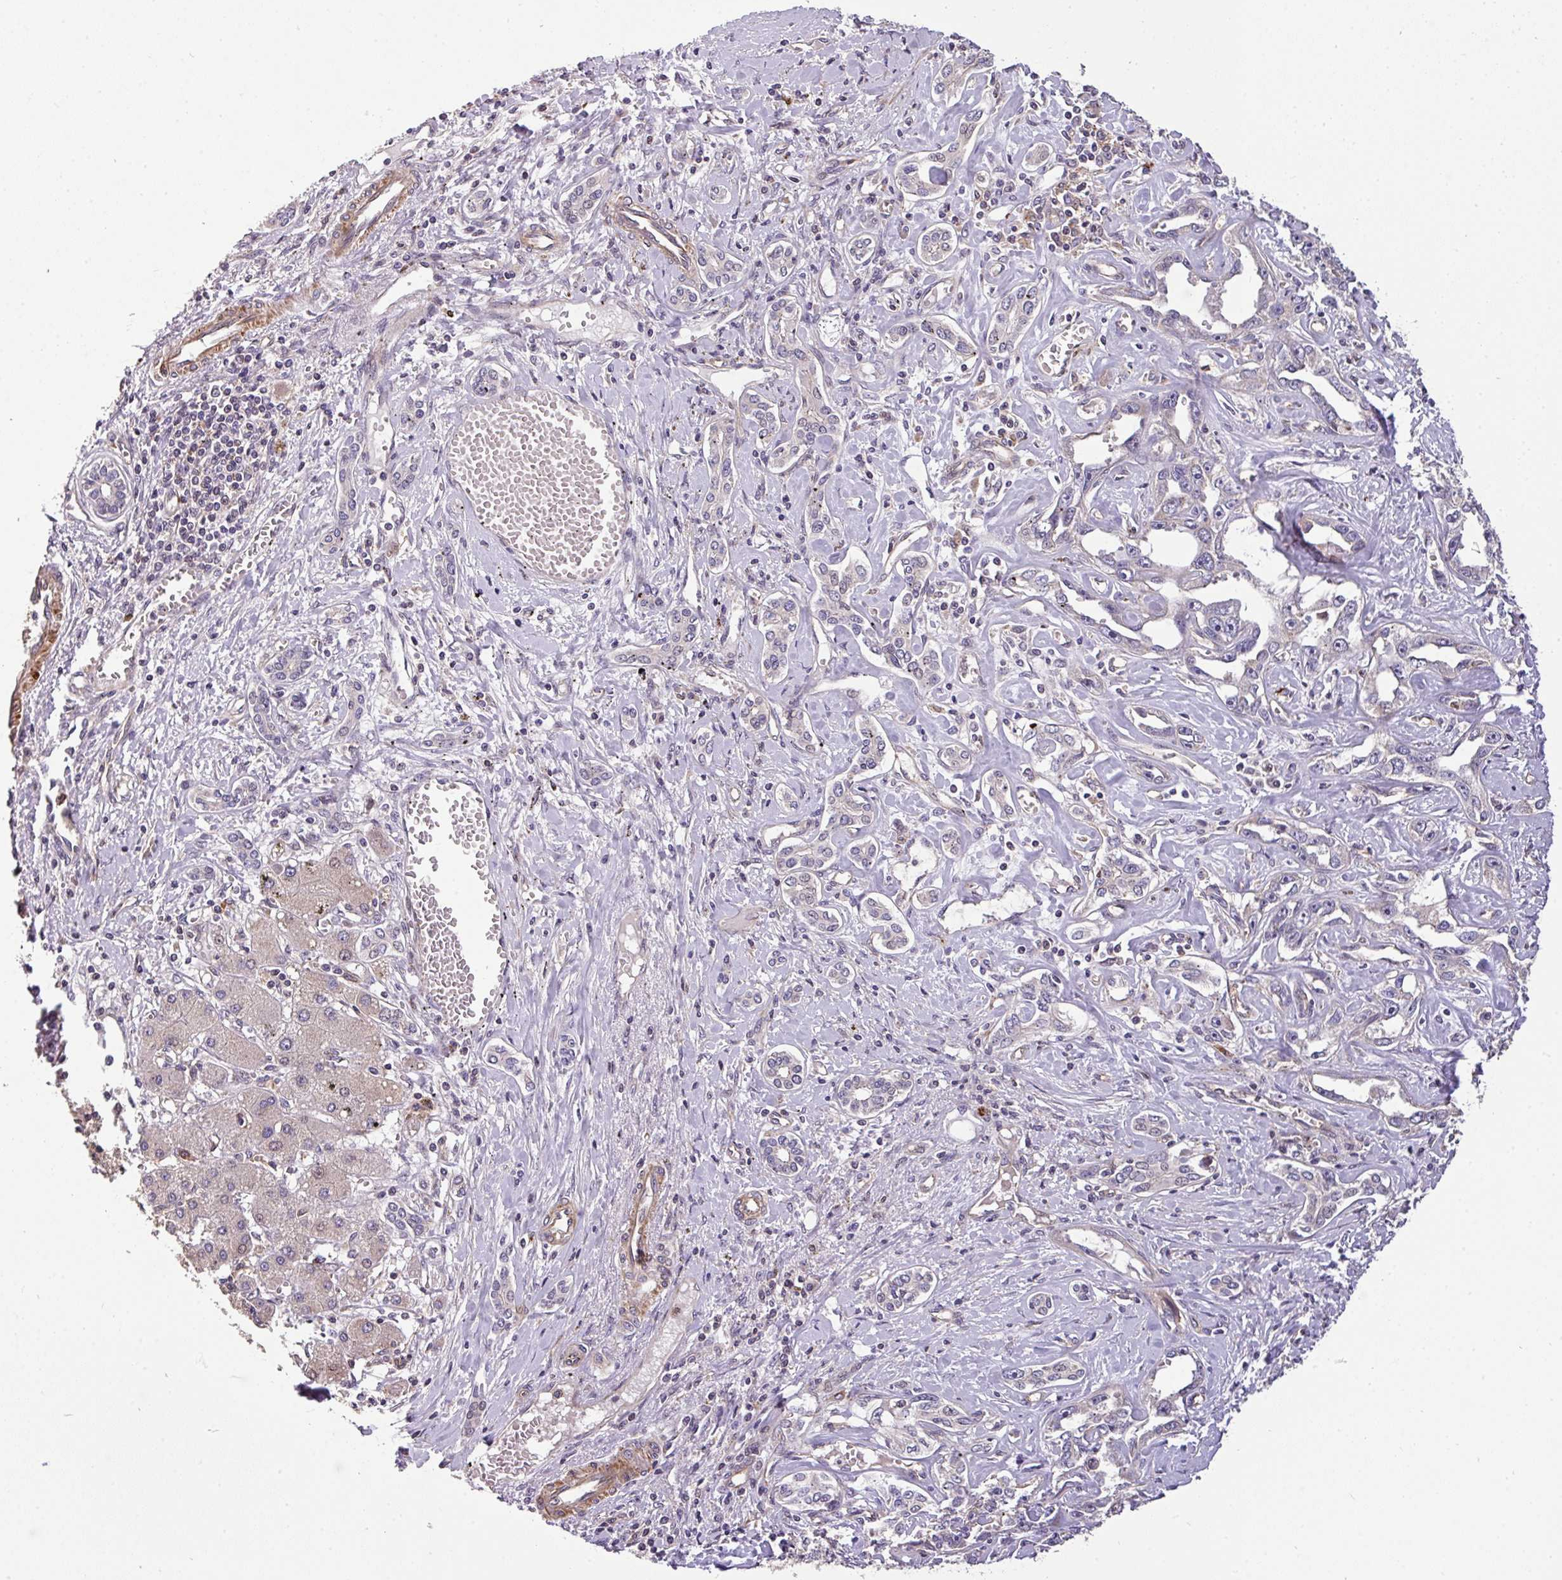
{"staining": {"intensity": "negative", "quantity": "none", "location": "none"}, "tissue": "liver cancer", "cell_type": "Tumor cells", "image_type": "cancer", "snomed": [{"axis": "morphology", "description": "Cholangiocarcinoma"}, {"axis": "topography", "description": "Liver"}], "caption": "This is an IHC photomicrograph of human liver cancer. There is no expression in tumor cells.", "gene": "CASS4", "patient": {"sex": "male", "age": 59}}